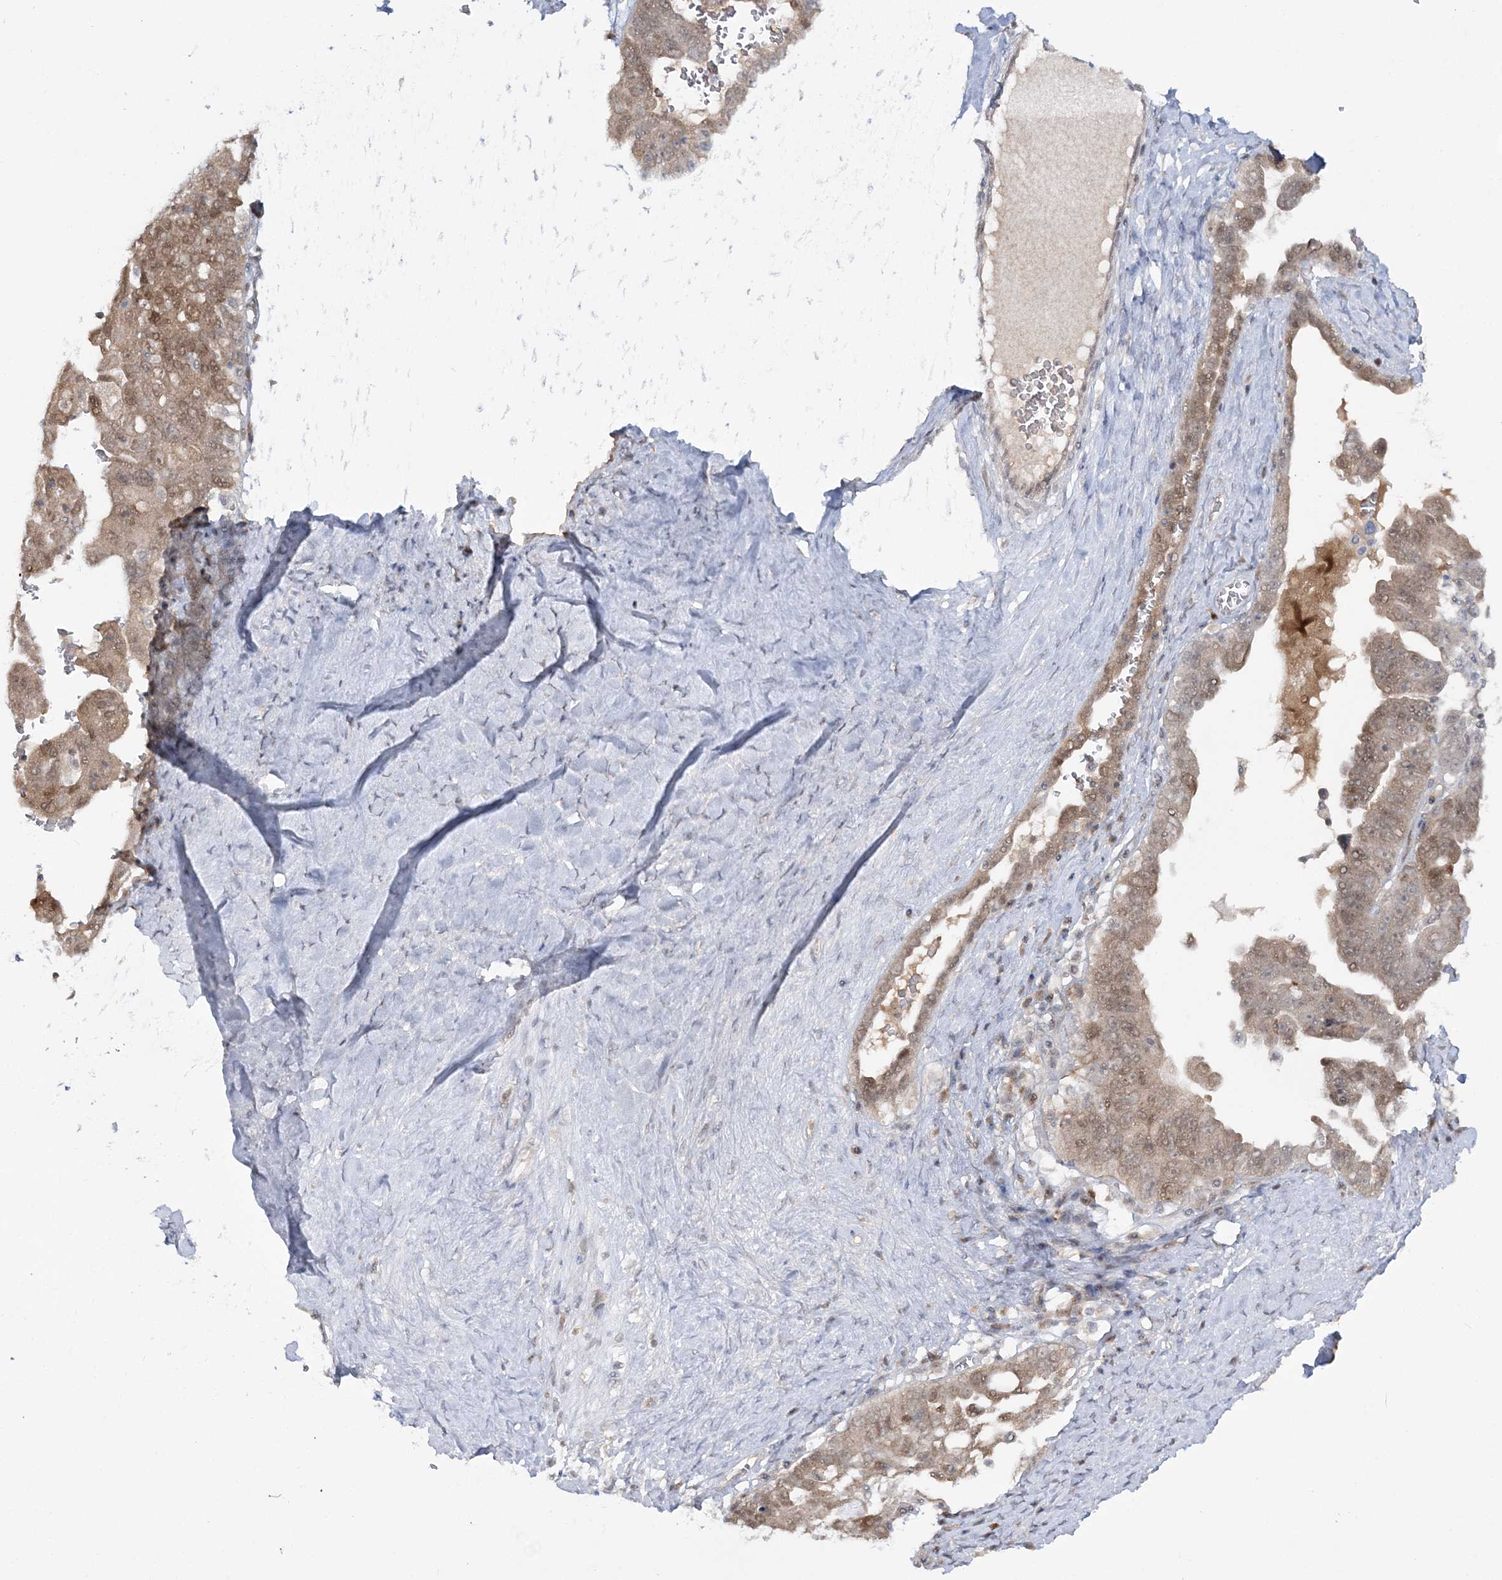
{"staining": {"intensity": "moderate", "quantity": ">75%", "location": "cytoplasmic/membranous,nuclear"}, "tissue": "ovarian cancer", "cell_type": "Tumor cells", "image_type": "cancer", "snomed": [{"axis": "morphology", "description": "Carcinoma, endometroid"}, {"axis": "topography", "description": "Ovary"}], "caption": "DAB (3,3'-diaminobenzidine) immunohistochemical staining of endometroid carcinoma (ovarian) displays moderate cytoplasmic/membranous and nuclear protein staining in approximately >75% of tumor cells.", "gene": "ZFAND6", "patient": {"sex": "female", "age": 62}}